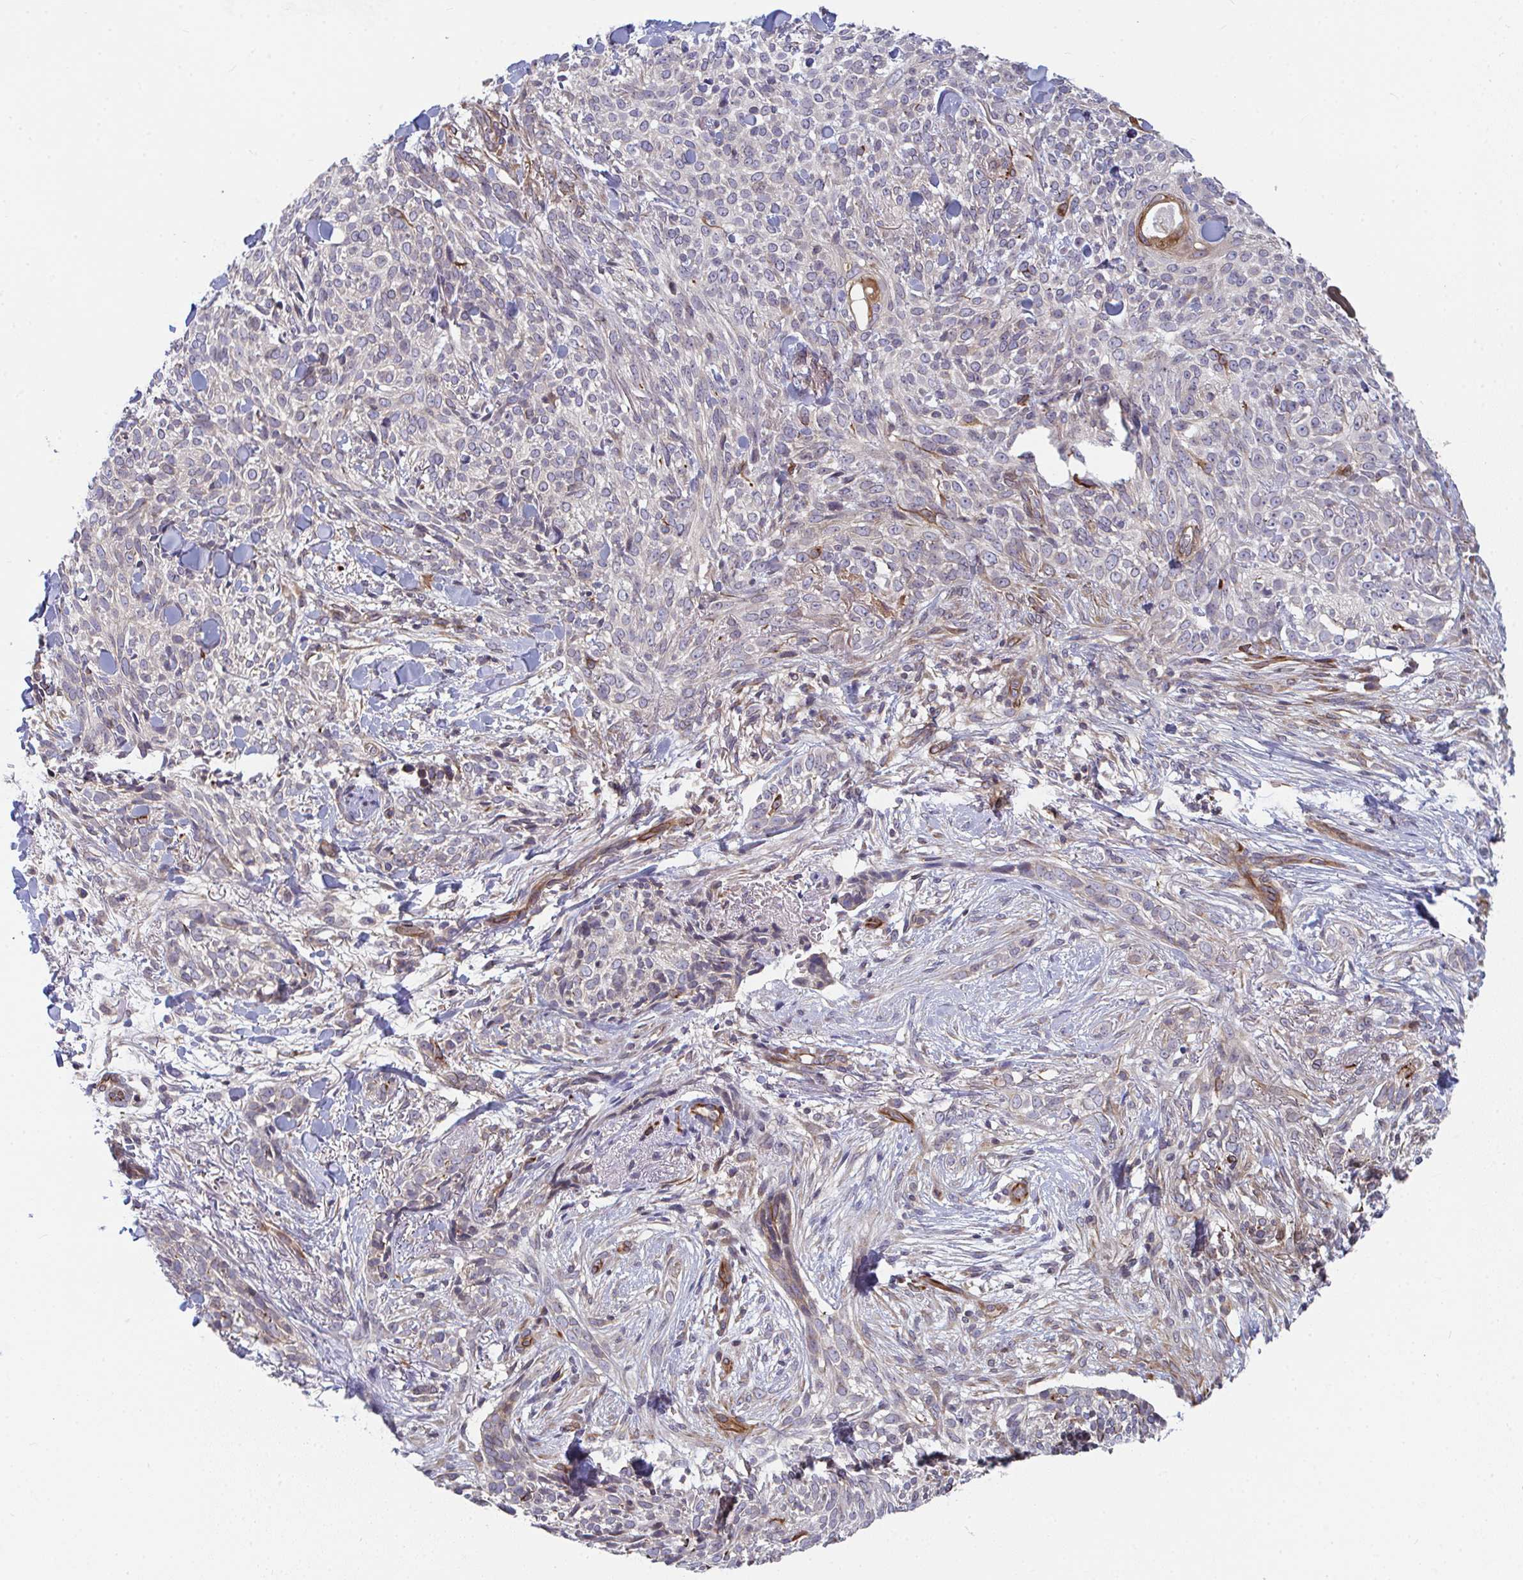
{"staining": {"intensity": "weak", "quantity": "<25%", "location": "cytoplasmic/membranous"}, "tissue": "skin cancer", "cell_type": "Tumor cells", "image_type": "cancer", "snomed": [{"axis": "morphology", "description": "Basal cell carcinoma"}, {"axis": "topography", "description": "Skin"}, {"axis": "topography", "description": "Skin of face"}], "caption": "Immunohistochemistry of human skin cancer demonstrates no positivity in tumor cells.", "gene": "EIF1AD", "patient": {"sex": "female", "age": 90}}